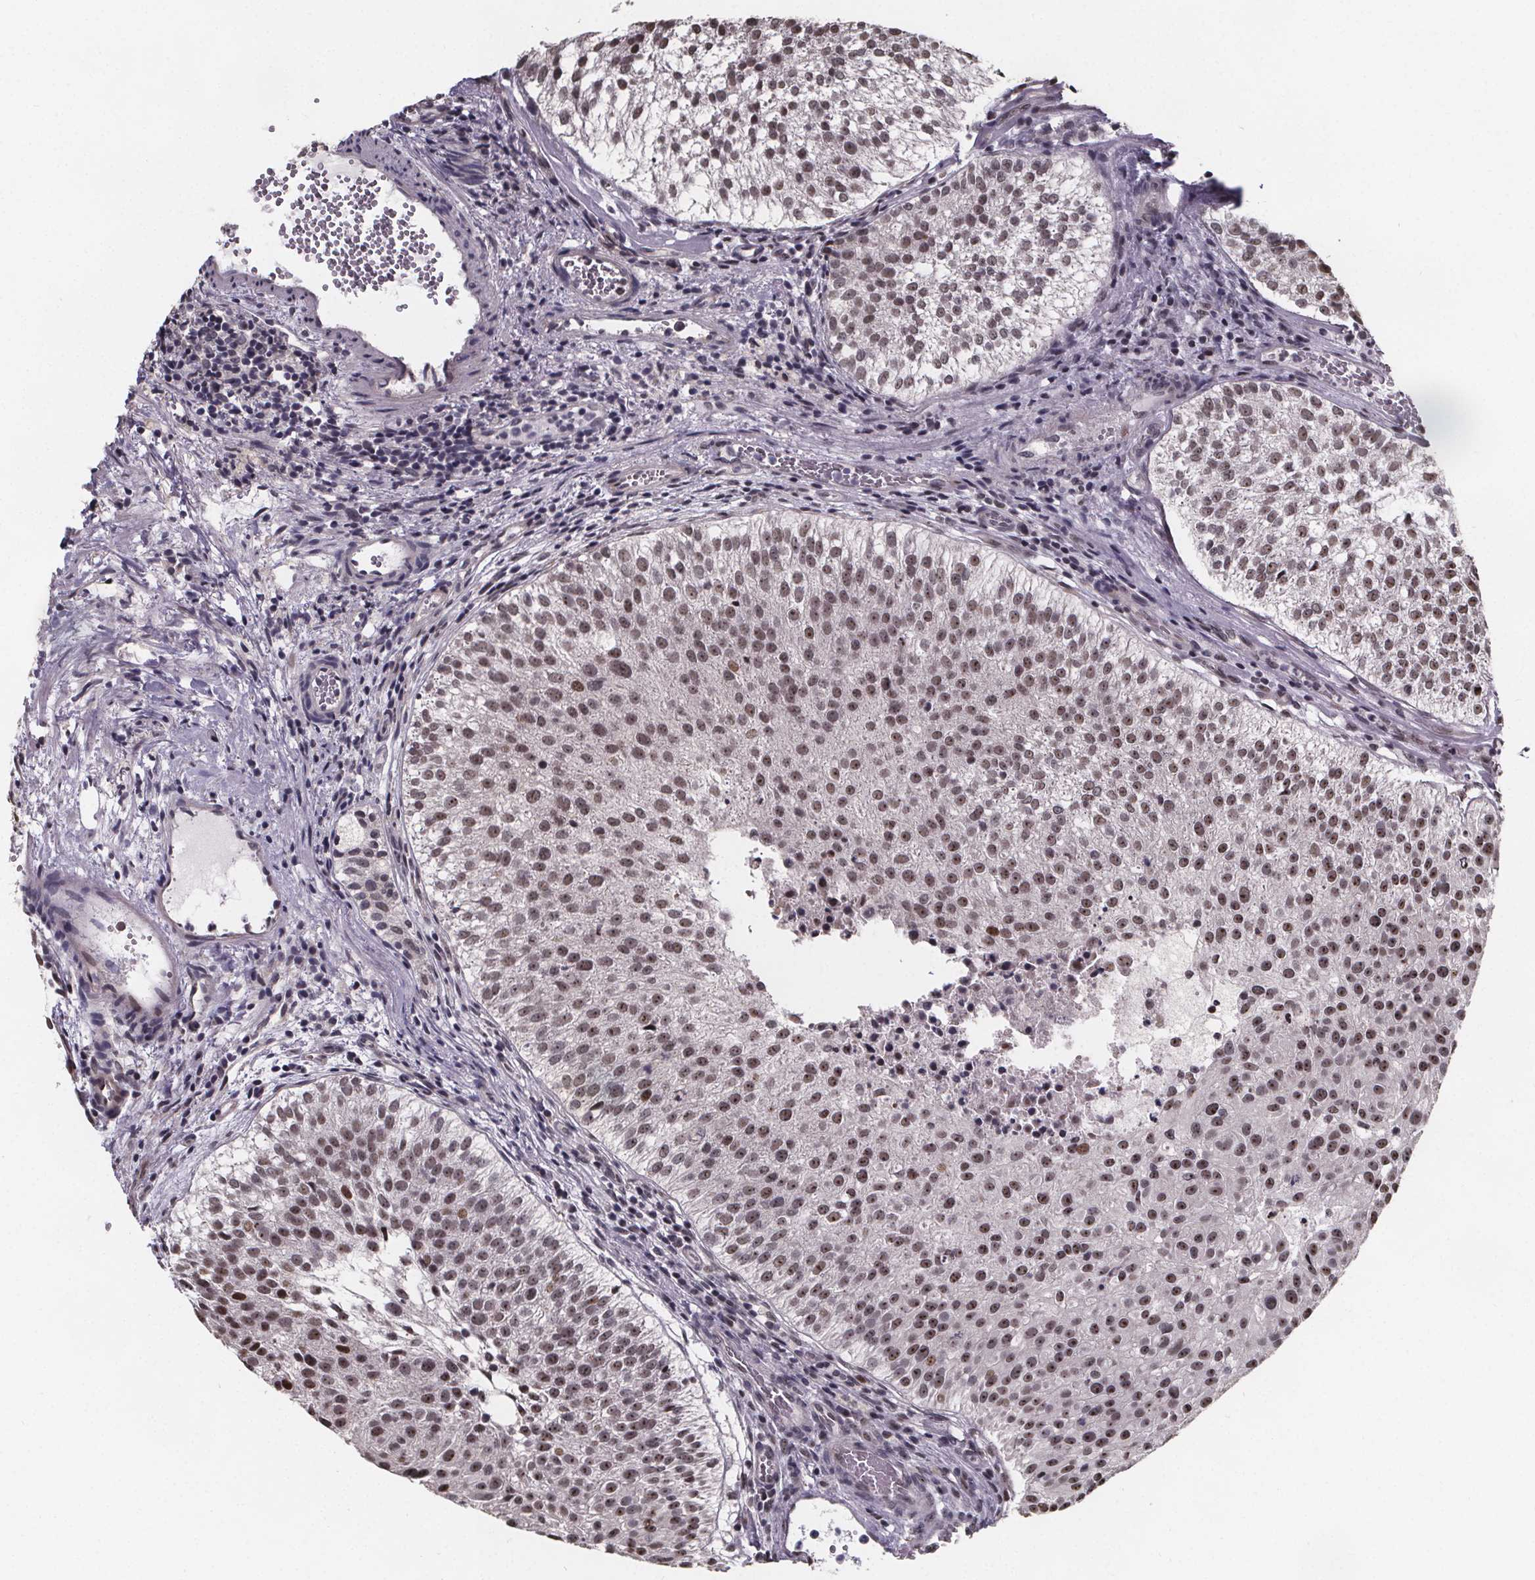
{"staining": {"intensity": "strong", "quantity": "25%-75%", "location": "nuclear"}, "tissue": "urothelial cancer", "cell_type": "Tumor cells", "image_type": "cancer", "snomed": [{"axis": "morphology", "description": "Urothelial carcinoma, Low grade"}, {"axis": "topography", "description": "Urinary bladder"}], "caption": "The immunohistochemical stain labels strong nuclear expression in tumor cells of urothelial cancer tissue.", "gene": "U2SURP", "patient": {"sex": "female", "age": 87}}